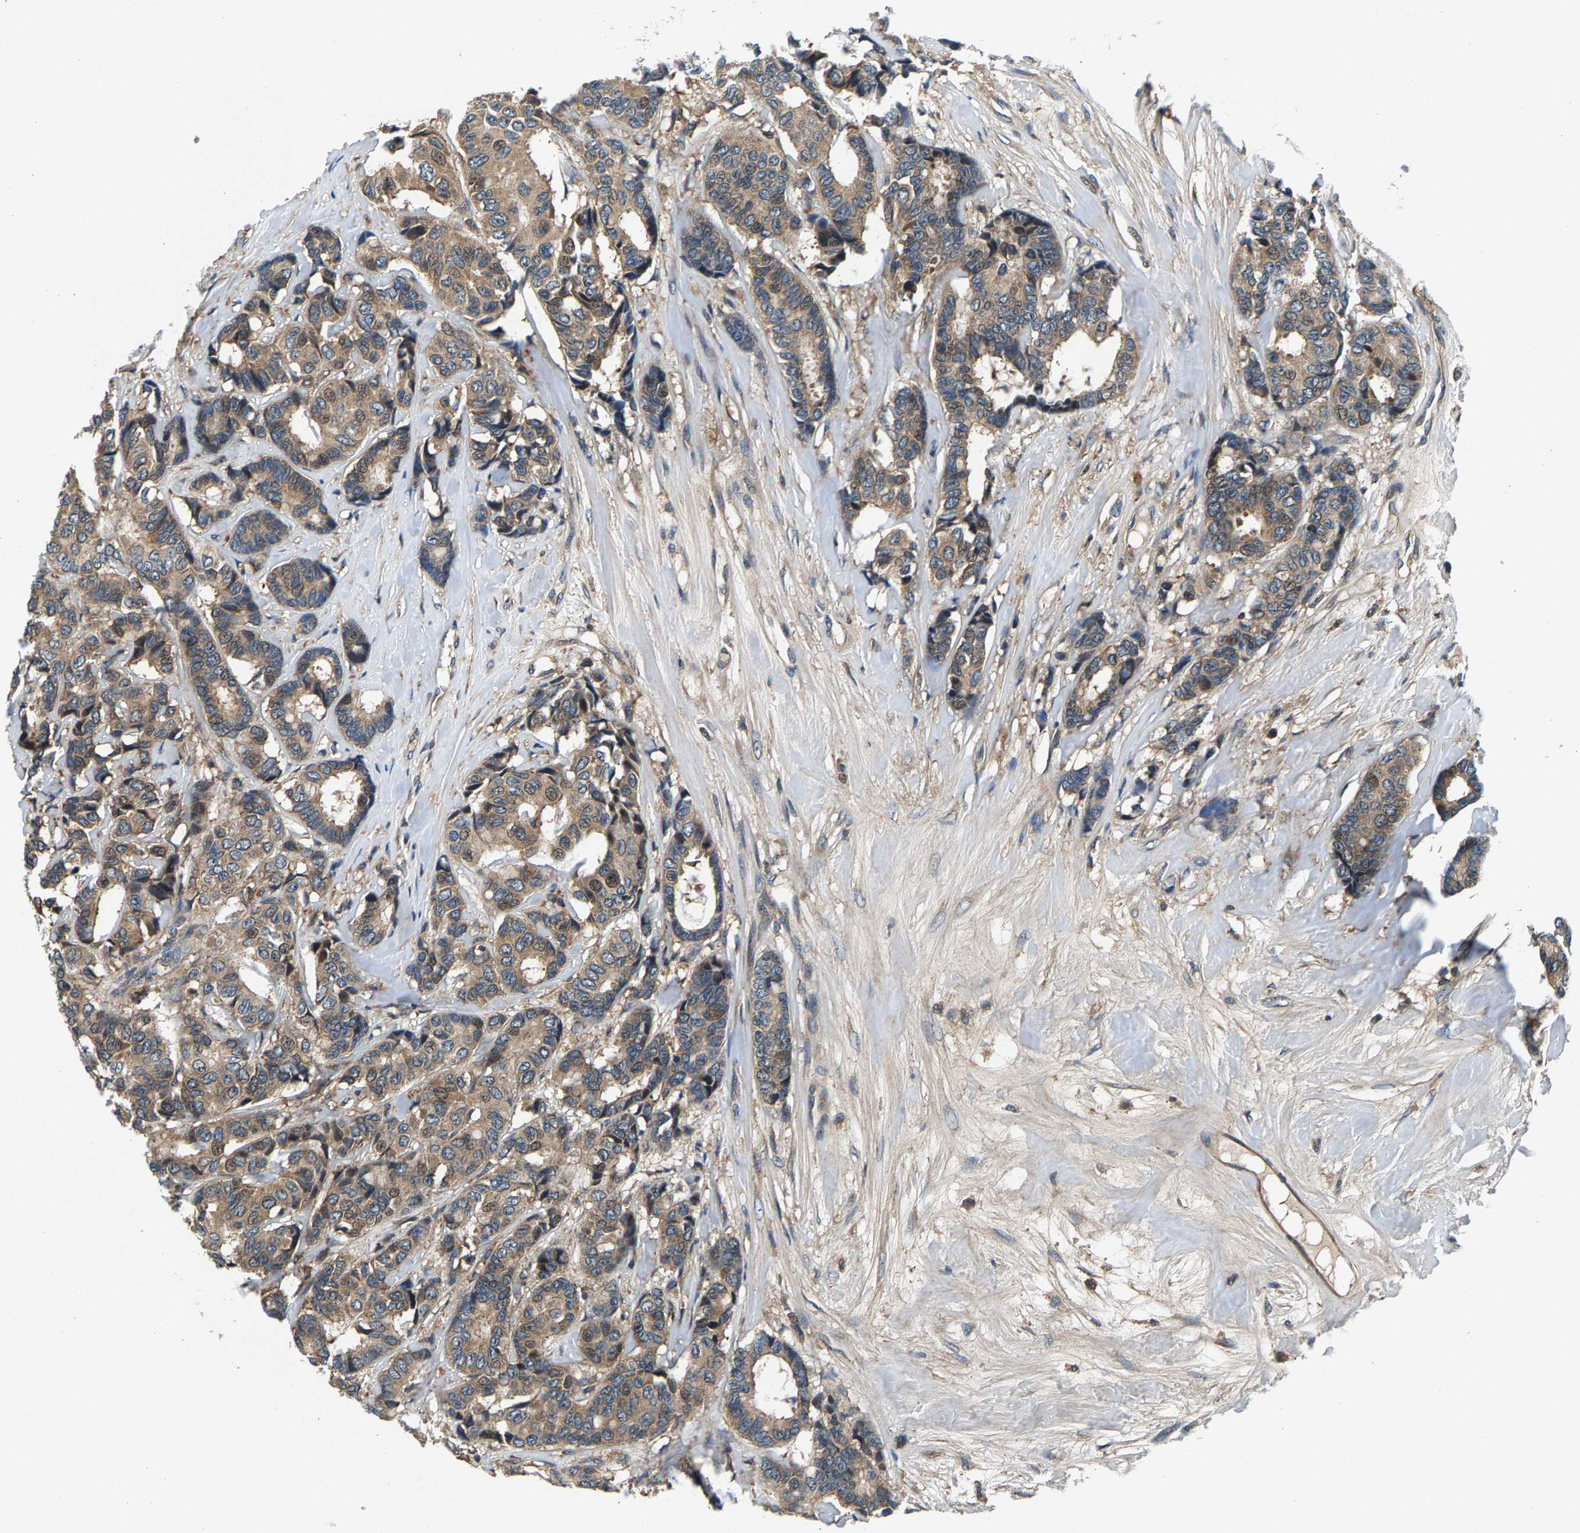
{"staining": {"intensity": "weak", "quantity": ">75%", "location": "cytoplasmic/membranous"}, "tissue": "breast cancer", "cell_type": "Tumor cells", "image_type": "cancer", "snomed": [{"axis": "morphology", "description": "Duct carcinoma"}, {"axis": "topography", "description": "Breast"}], "caption": "A photomicrograph of human breast cancer (intraductal carcinoma) stained for a protein shows weak cytoplasmic/membranous brown staining in tumor cells.", "gene": "FAM78A", "patient": {"sex": "female", "age": 87}}